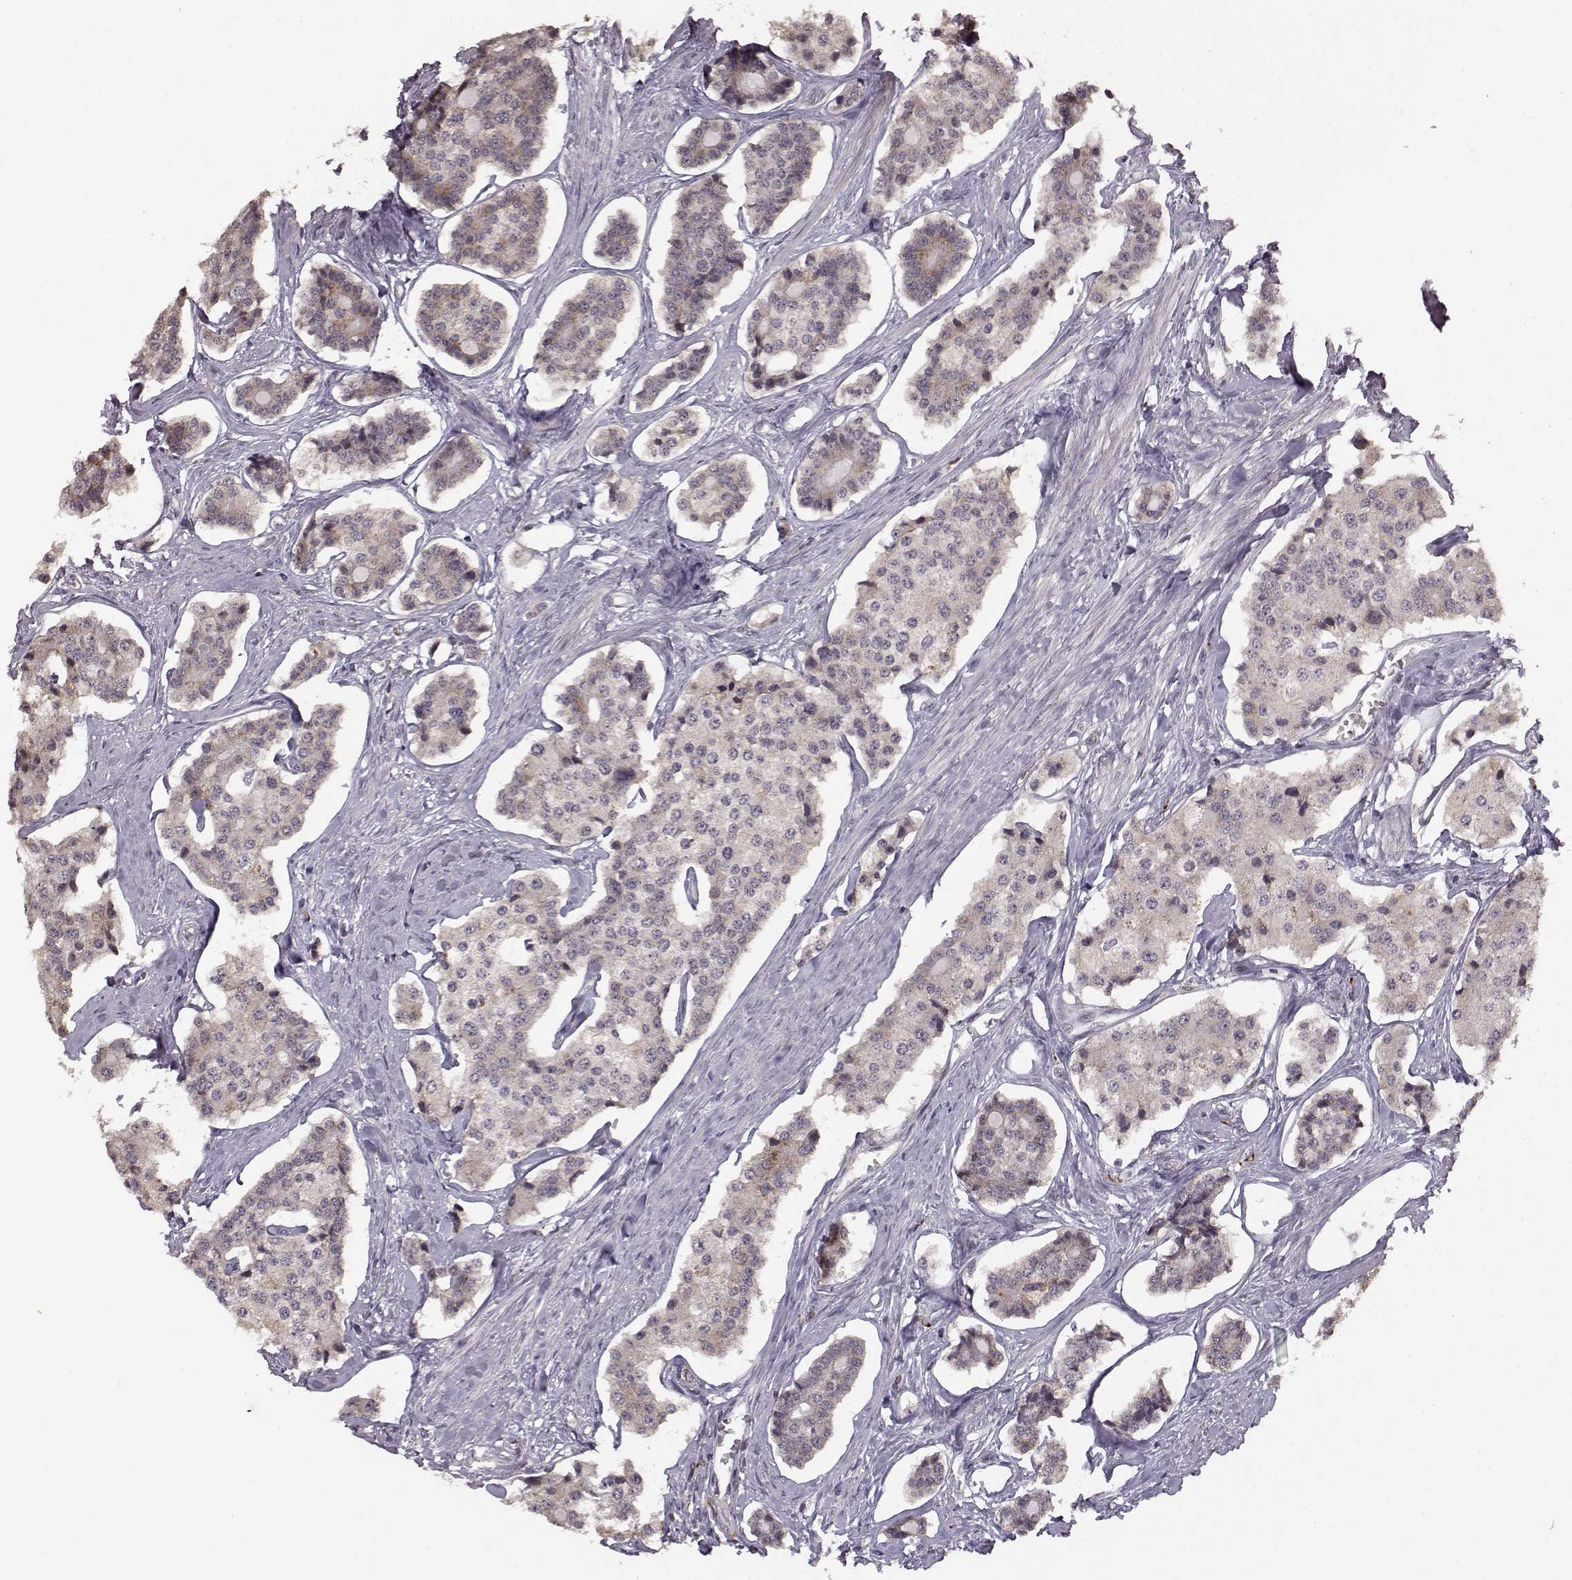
{"staining": {"intensity": "weak", "quantity": ">75%", "location": "cytoplasmic/membranous"}, "tissue": "carcinoid", "cell_type": "Tumor cells", "image_type": "cancer", "snomed": [{"axis": "morphology", "description": "Carcinoid, malignant, NOS"}, {"axis": "topography", "description": "Small intestine"}], "caption": "Immunohistochemical staining of malignant carcinoid displays low levels of weak cytoplasmic/membranous positivity in approximately >75% of tumor cells.", "gene": "ELOVL5", "patient": {"sex": "female", "age": 65}}